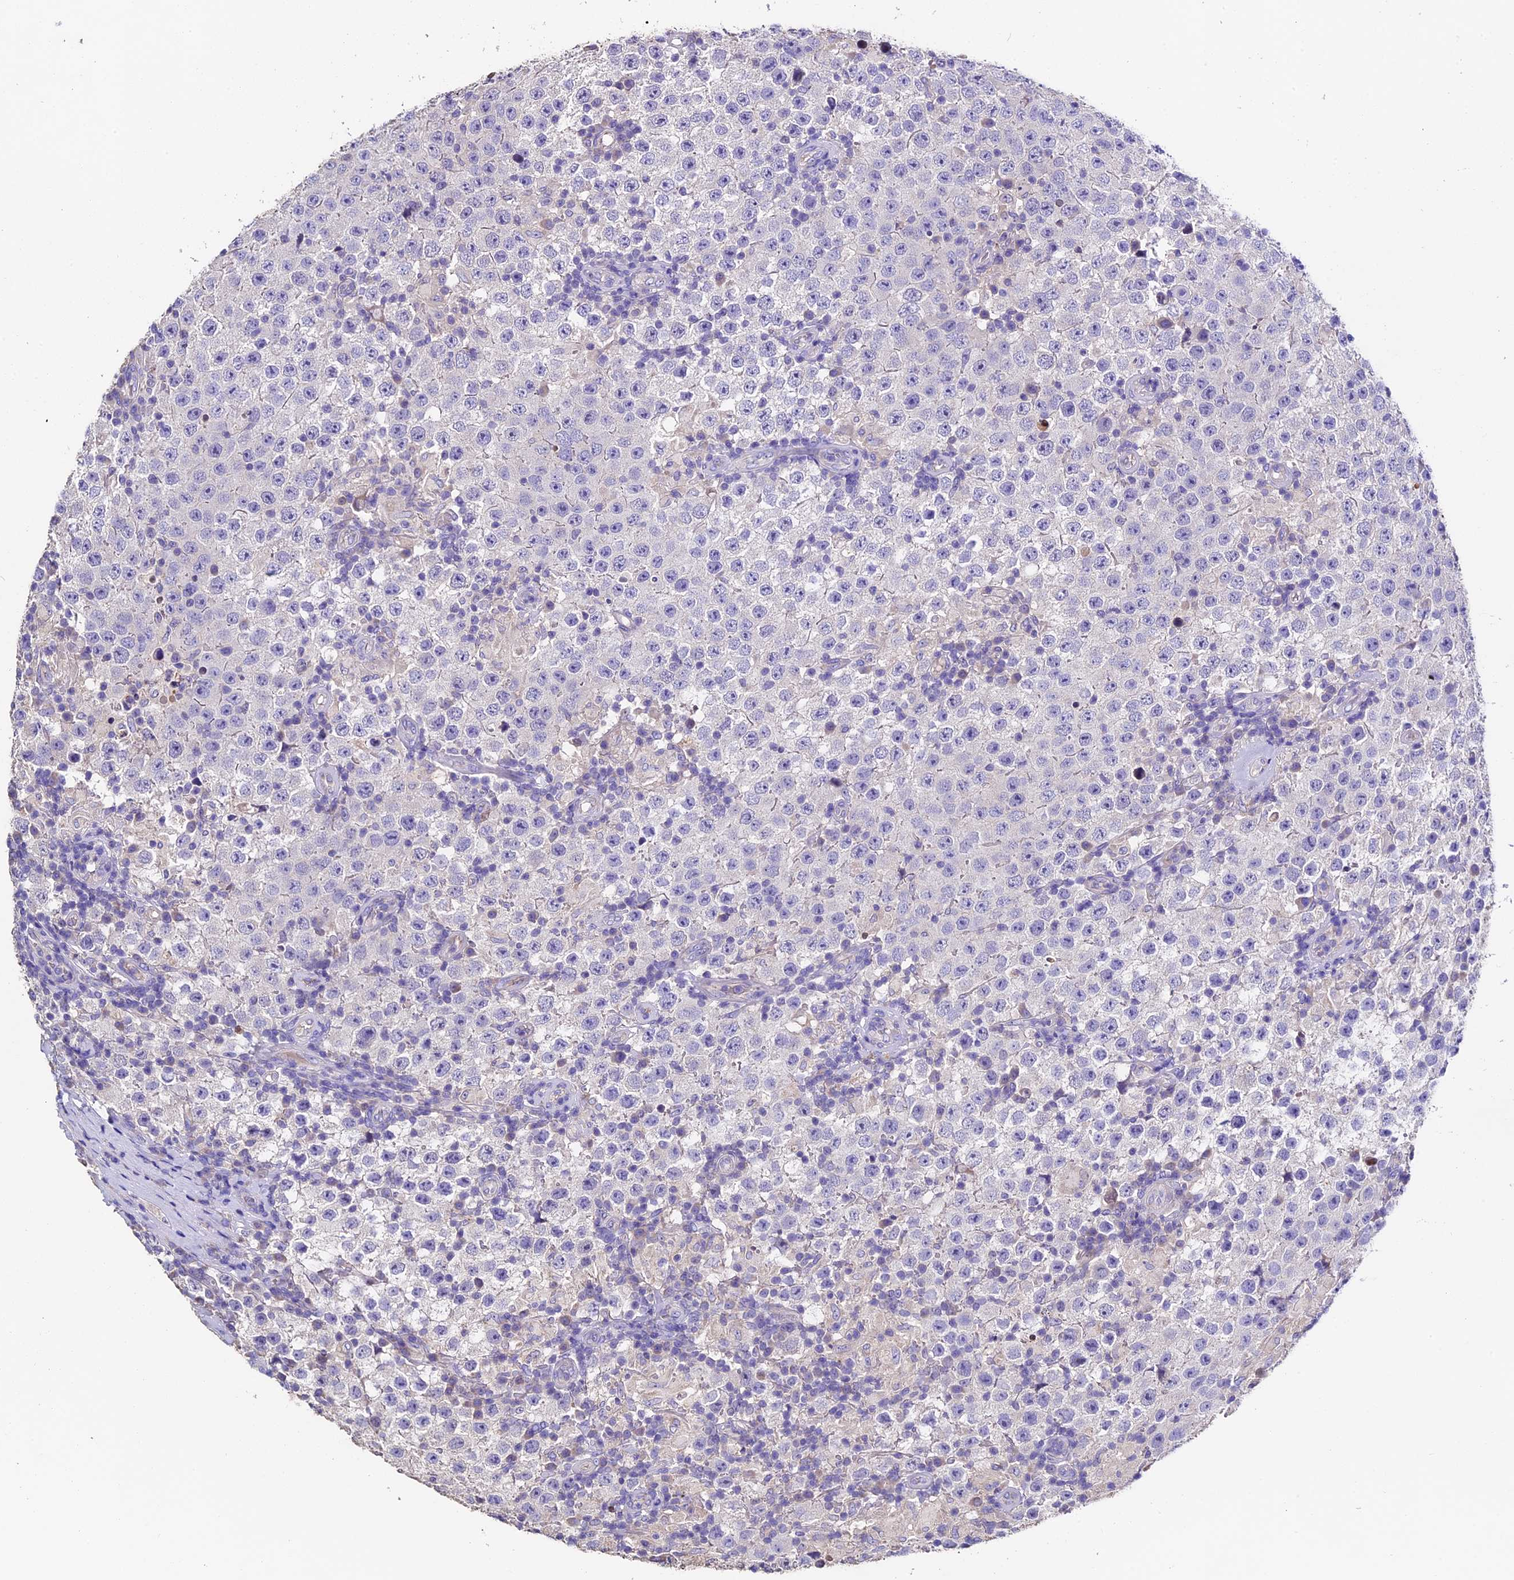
{"staining": {"intensity": "negative", "quantity": "none", "location": "none"}, "tissue": "testis cancer", "cell_type": "Tumor cells", "image_type": "cancer", "snomed": [{"axis": "morphology", "description": "Normal tissue, NOS"}, {"axis": "morphology", "description": "Urothelial carcinoma, High grade"}, {"axis": "morphology", "description": "Seminoma, NOS"}, {"axis": "morphology", "description": "Carcinoma, Embryonal, NOS"}, {"axis": "topography", "description": "Urinary bladder"}, {"axis": "topography", "description": "Testis"}], "caption": "Immunohistochemical staining of testis cancer (urothelial carcinoma (high-grade)) demonstrates no significant staining in tumor cells. The staining was performed using DAB to visualize the protein expression in brown, while the nuclei were stained in blue with hematoxylin (Magnification: 20x).", "gene": "FBXW9", "patient": {"sex": "male", "age": 41}}